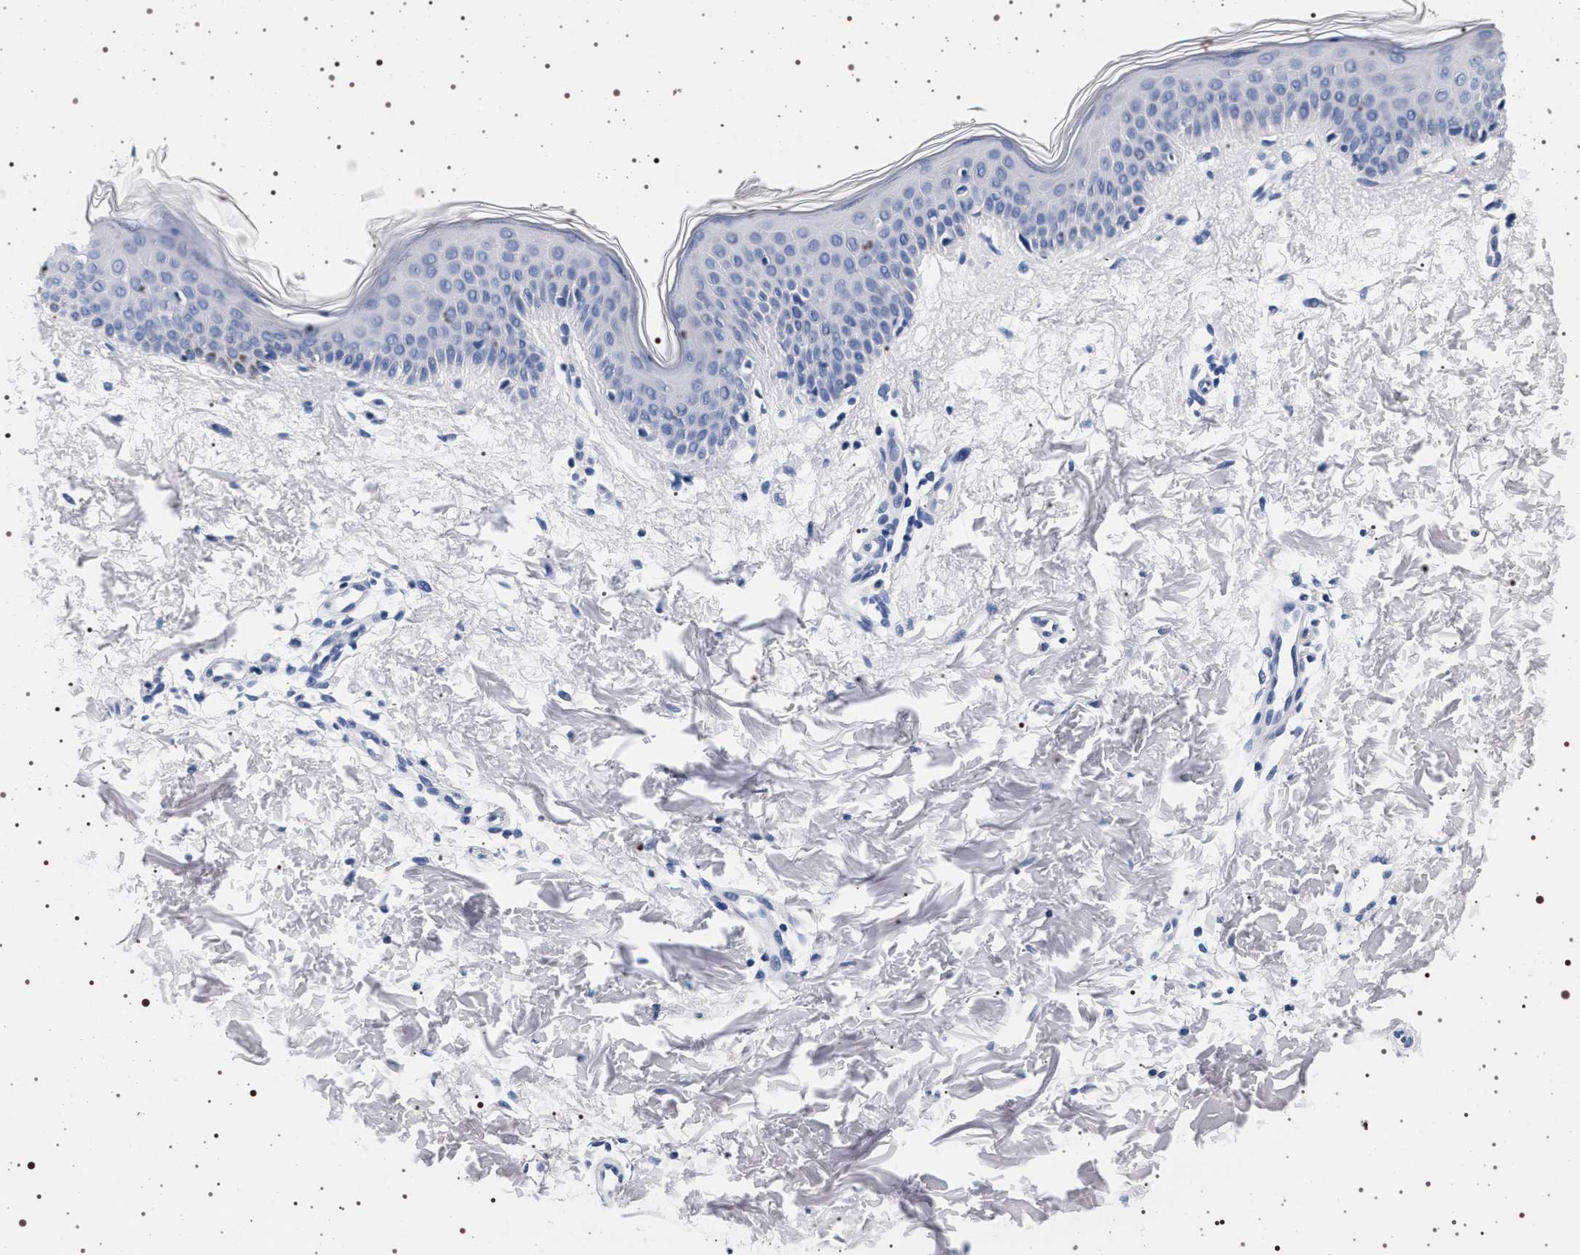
{"staining": {"intensity": "negative", "quantity": "none", "location": "none"}, "tissue": "skin", "cell_type": "Fibroblasts", "image_type": "normal", "snomed": [{"axis": "morphology", "description": "Normal tissue, NOS"}, {"axis": "topography", "description": "Skin"}], "caption": "Fibroblasts show no significant staining in benign skin.", "gene": "SYN1", "patient": {"sex": "female", "age": 56}}